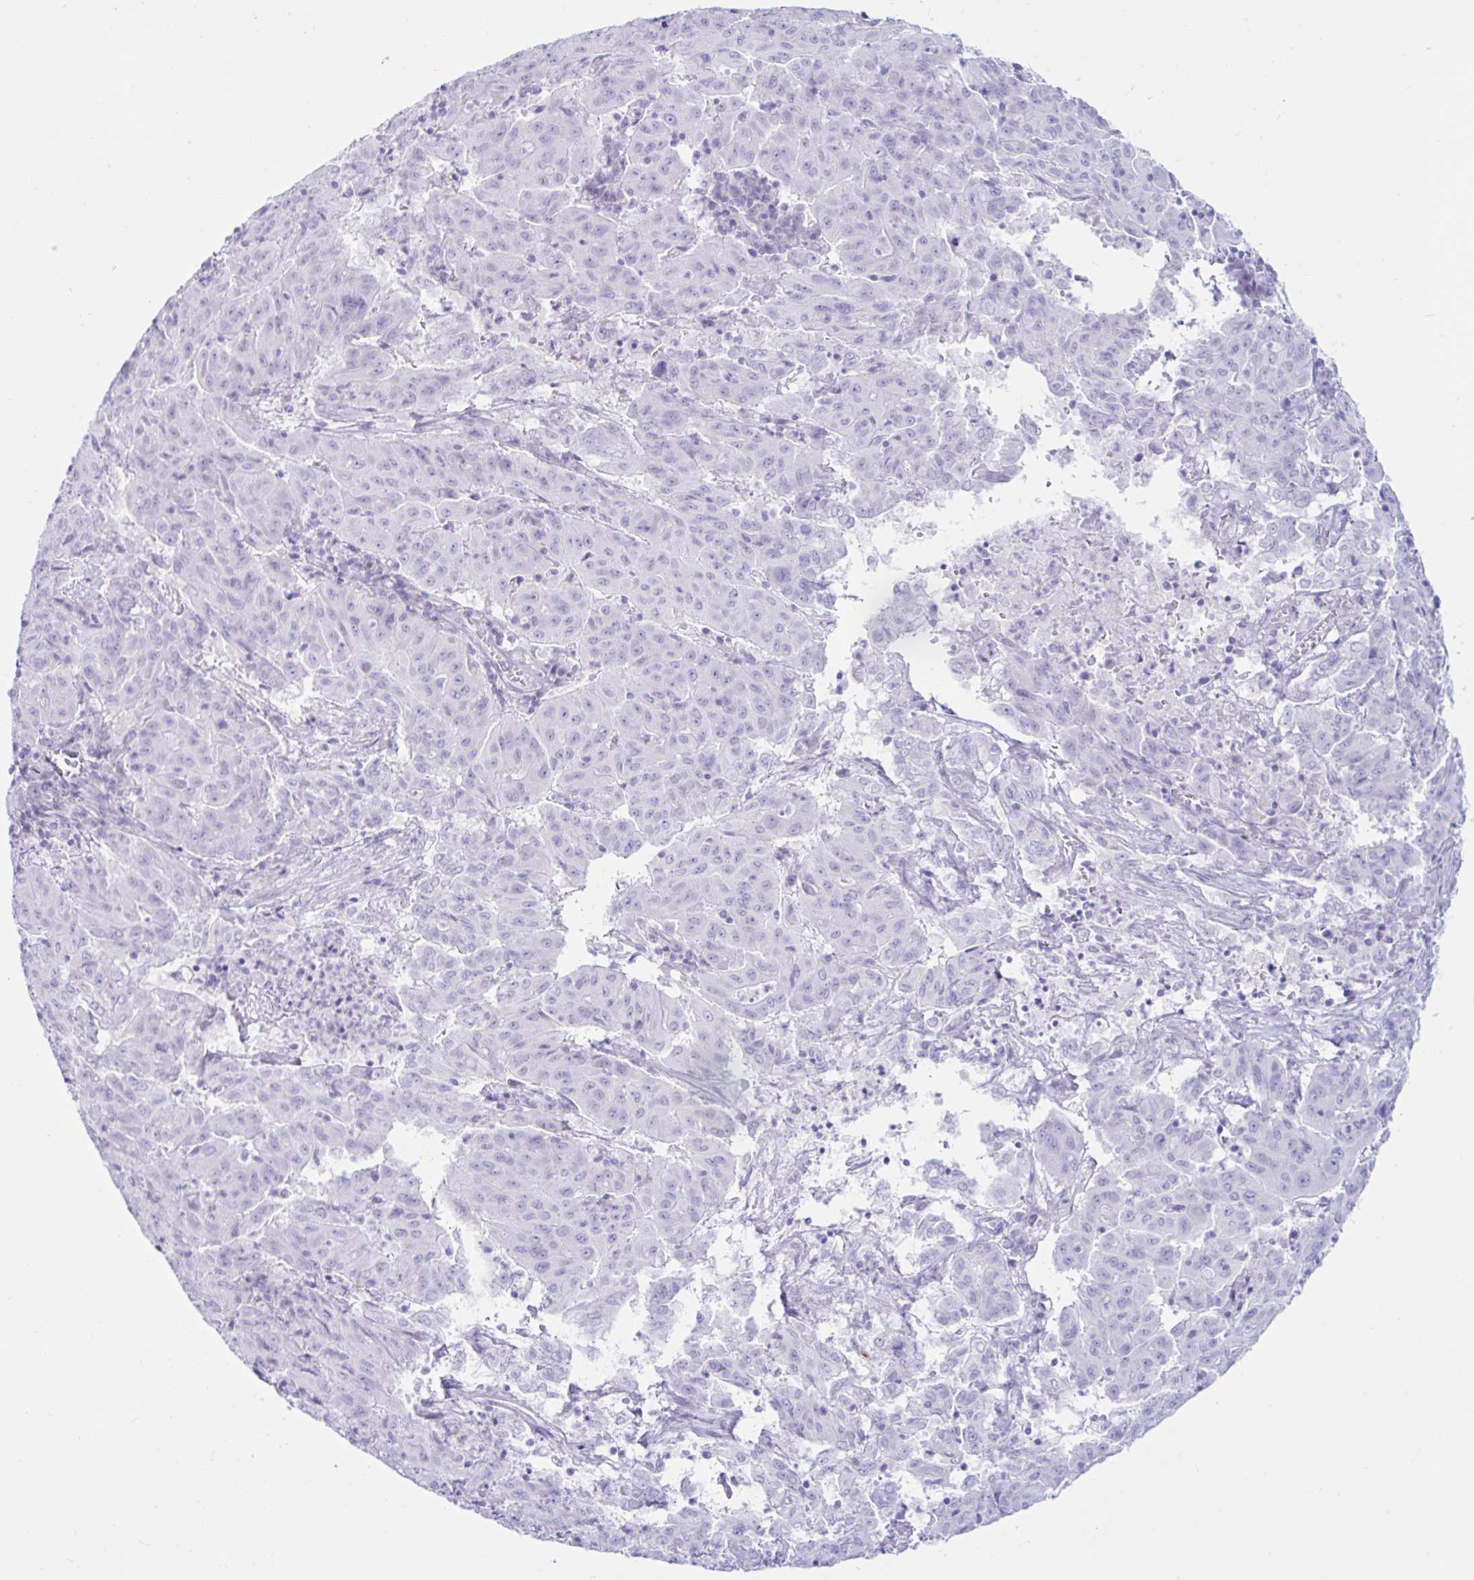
{"staining": {"intensity": "negative", "quantity": "none", "location": "none"}, "tissue": "pancreatic cancer", "cell_type": "Tumor cells", "image_type": "cancer", "snomed": [{"axis": "morphology", "description": "Adenocarcinoma, NOS"}, {"axis": "topography", "description": "Pancreas"}], "caption": "Tumor cells are negative for protein expression in human pancreatic cancer.", "gene": "BEST1", "patient": {"sex": "male", "age": 63}}